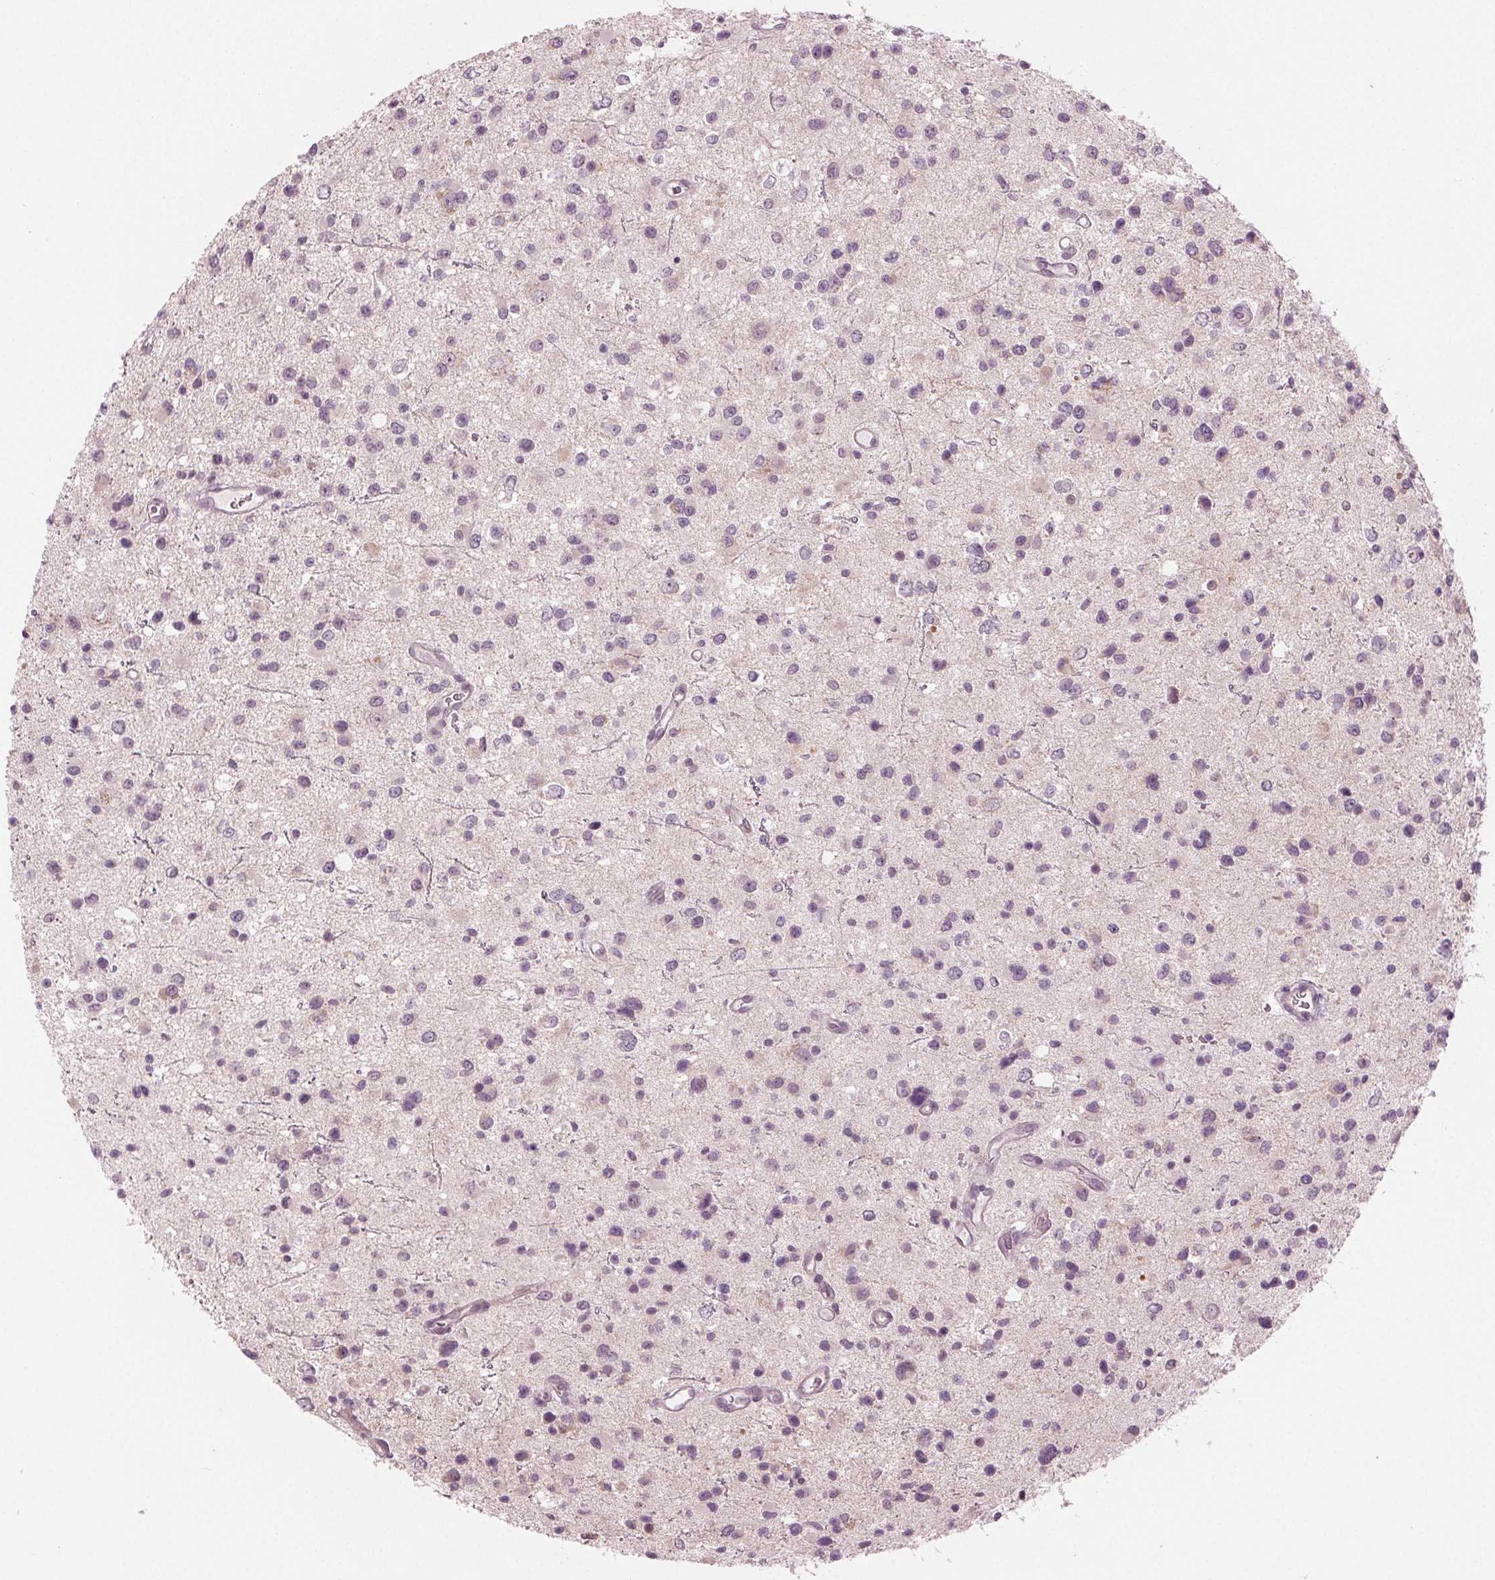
{"staining": {"intensity": "negative", "quantity": "none", "location": "none"}, "tissue": "glioma", "cell_type": "Tumor cells", "image_type": "cancer", "snomed": [{"axis": "morphology", "description": "Glioma, malignant, Low grade"}, {"axis": "topography", "description": "Brain"}], "caption": "This micrograph is of malignant low-grade glioma stained with IHC to label a protein in brown with the nuclei are counter-stained blue. There is no positivity in tumor cells.", "gene": "PRAP1", "patient": {"sex": "male", "age": 43}}